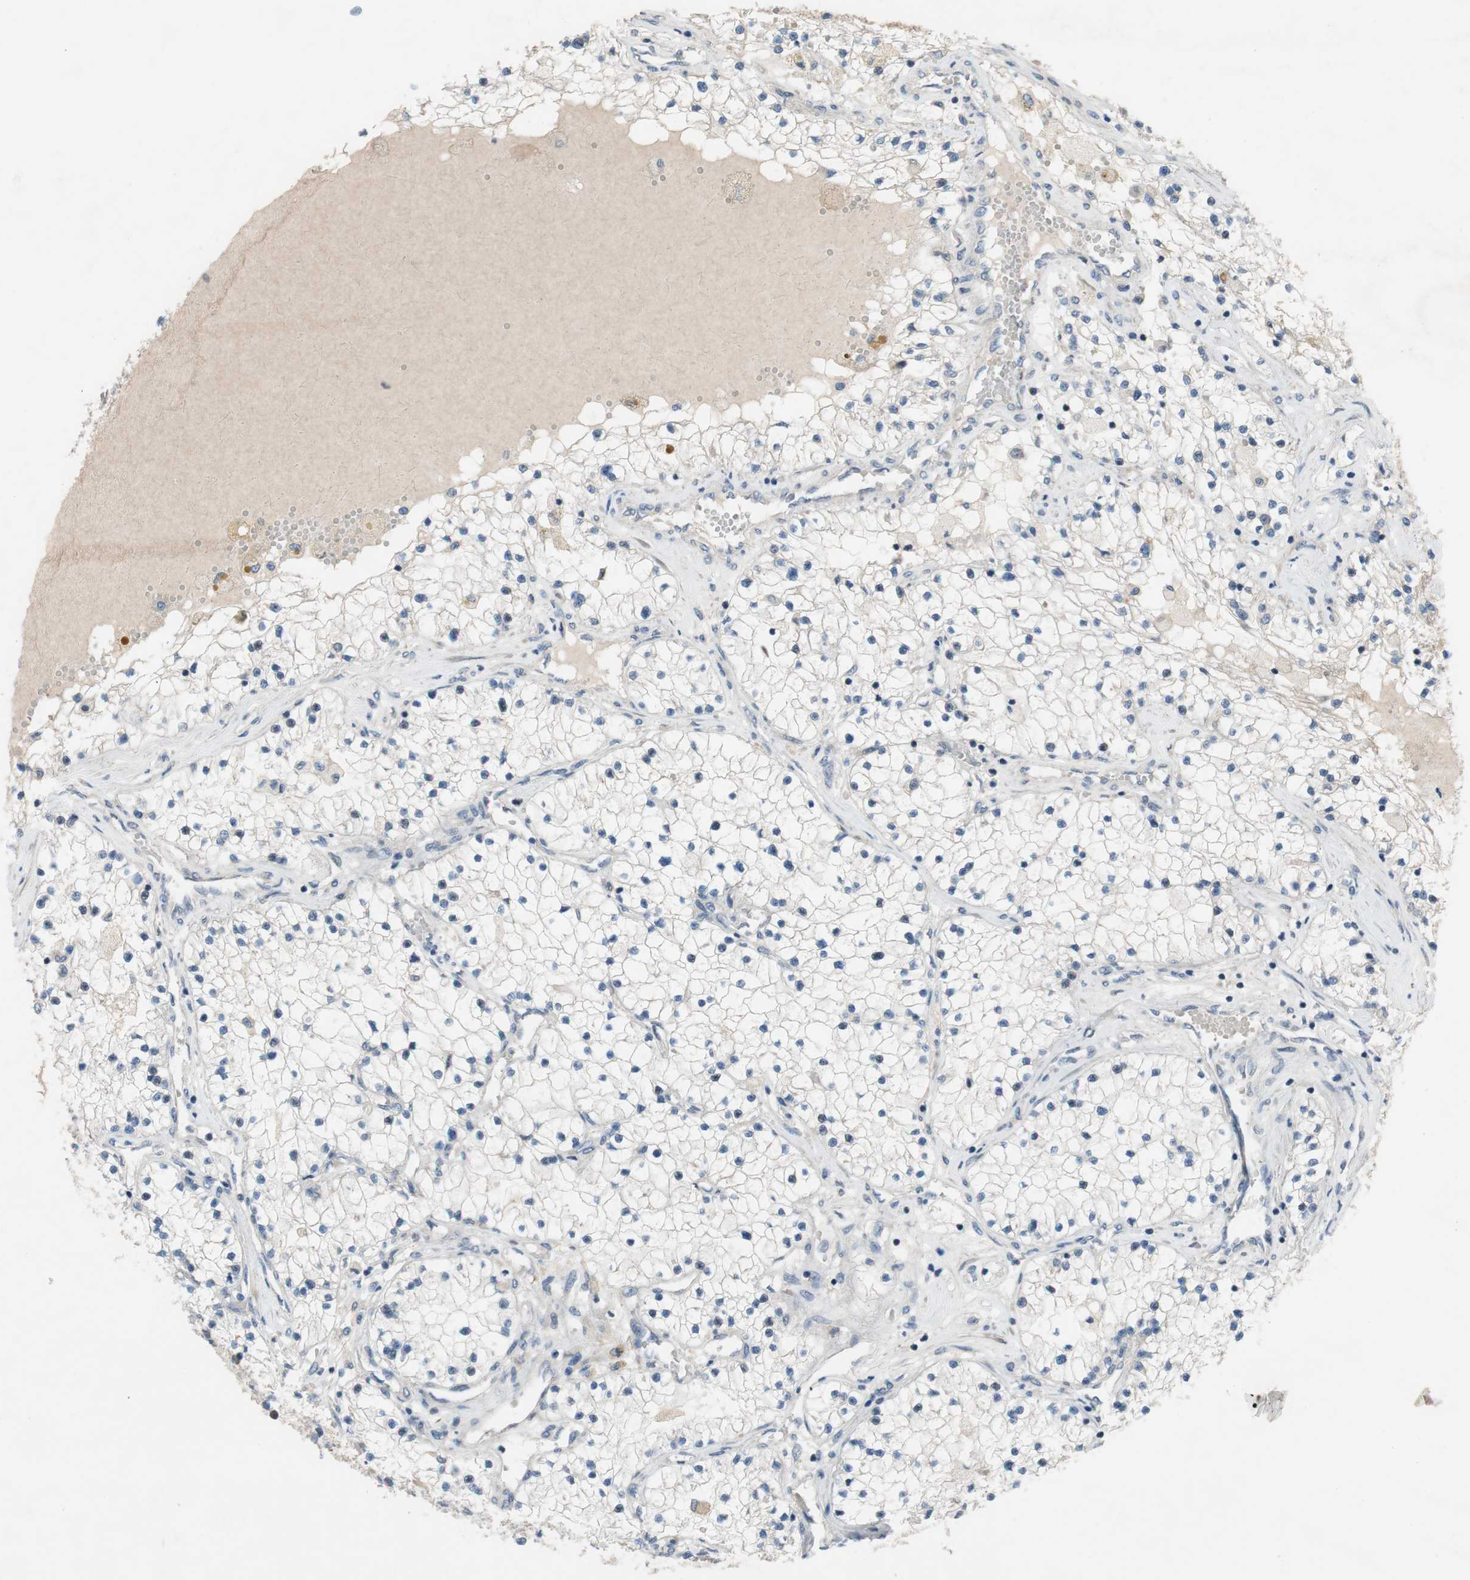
{"staining": {"intensity": "negative", "quantity": "none", "location": "none"}, "tissue": "renal cancer", "cell_type": "Tumor cells", "image_type": "cancer", "snomed": [{"axis": "morphology", "description": "Adenocarcinoma, NOS"}, {"axis": "topography", "description": "Kidney"}], "caption": "This is a micrograph of IHC staining of renal cancer, which shows no positivity in tumor cells.", "gene": "TACR3", "patient": {"sex": "male", "age": 68}}